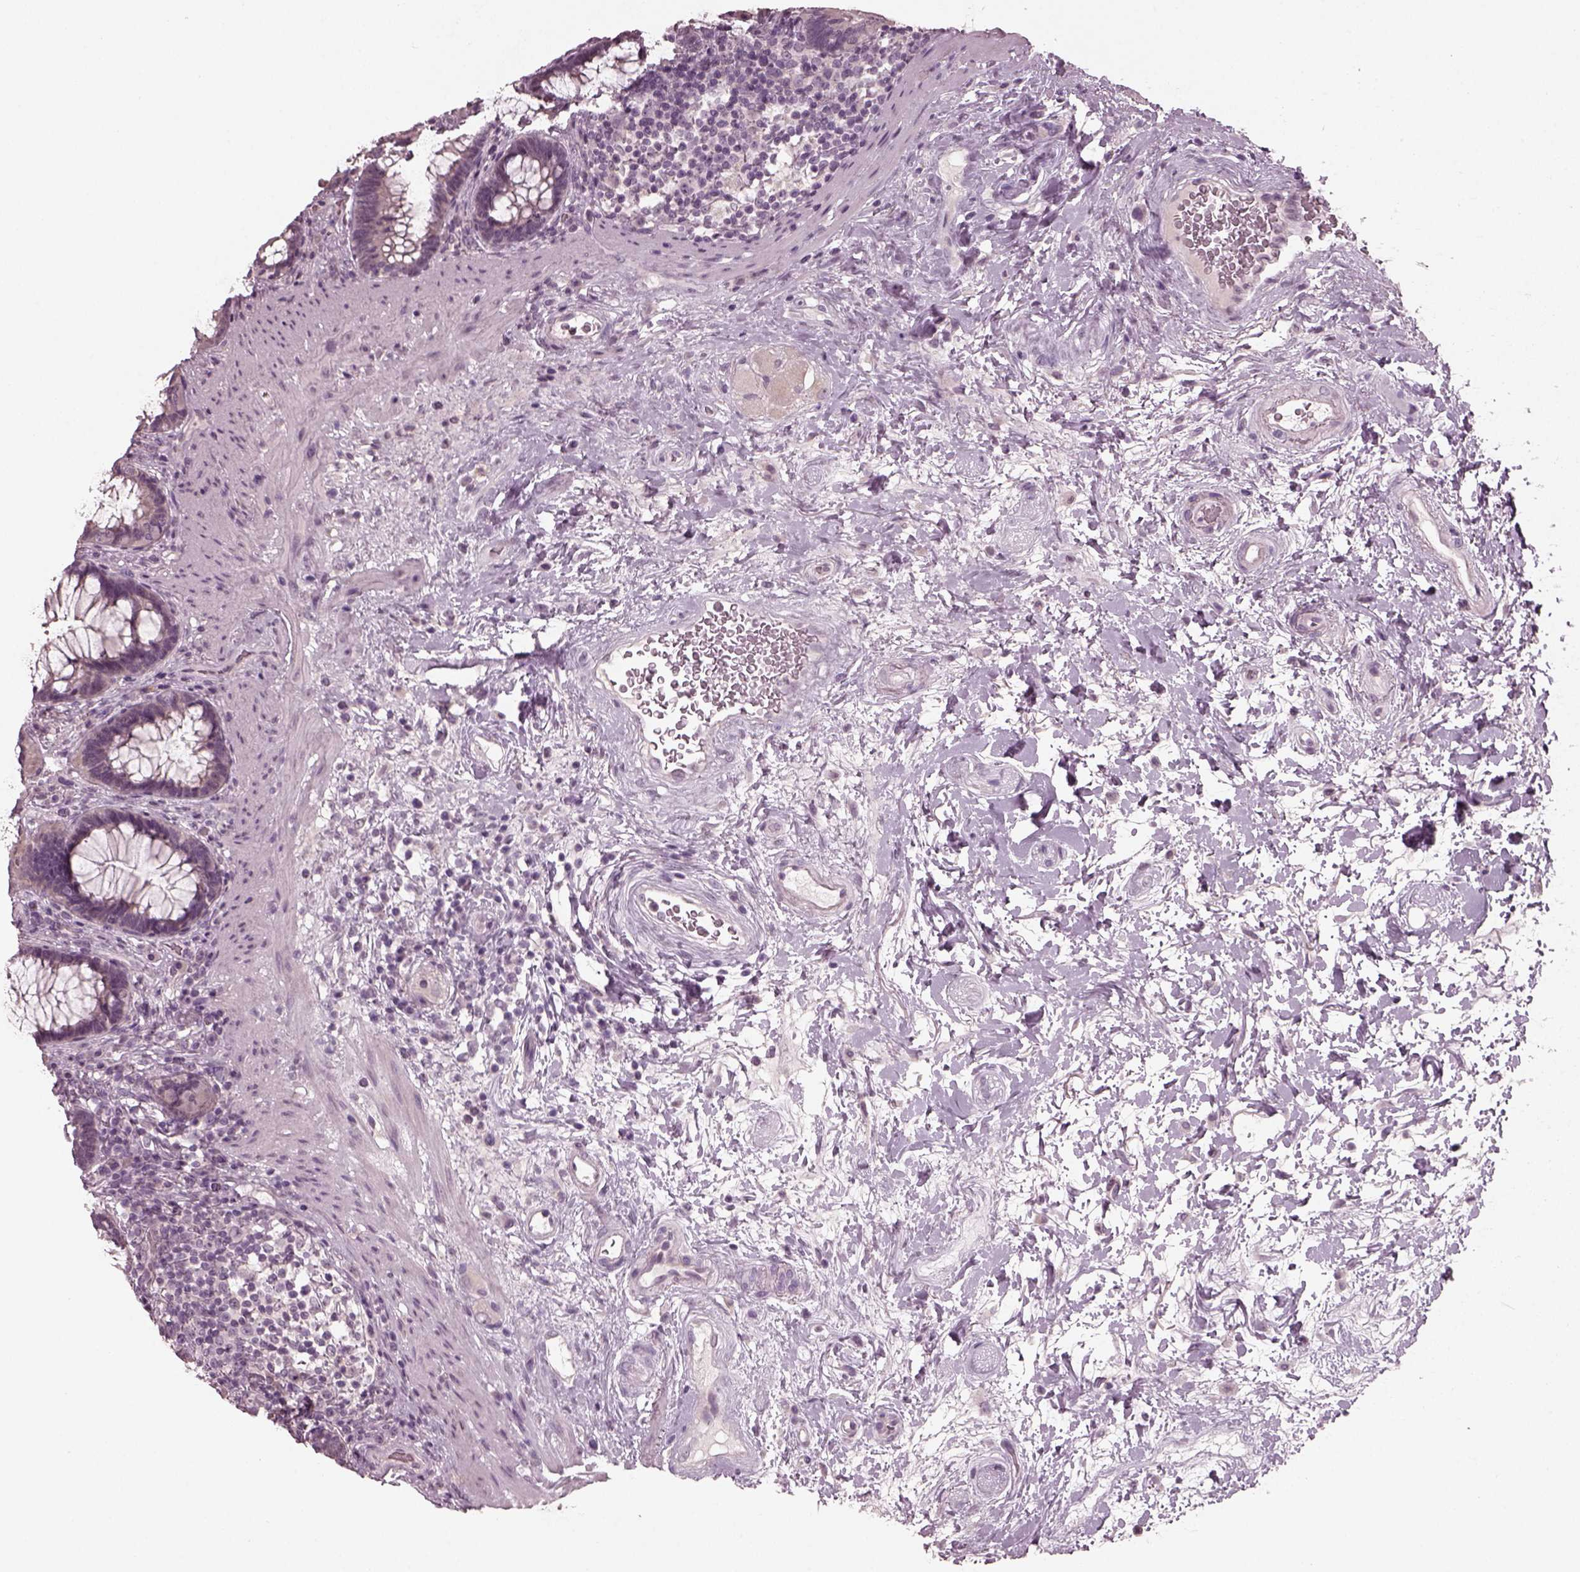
{"staining": {"intensity": "negative", "quantity": "none", "location": "none"}, "tissue": "rectum", "cell_type": "Glandular cells", "image_type": "normal", "snomed": [{"axis": "morphology", "description": "Normal tissue, NOS"}, {"axis": "topography", "description": "Rectum"}], "caption": "Immunohistochemical staining of unremarkable rectum displays no significant positivity in glandular cells. (DAB (3,3'-diaminobenzidine) immunohistochemistry (IHC), high magnification).", "gene": "RCVRN", "patient": {"sex": "male", "age": 72}}